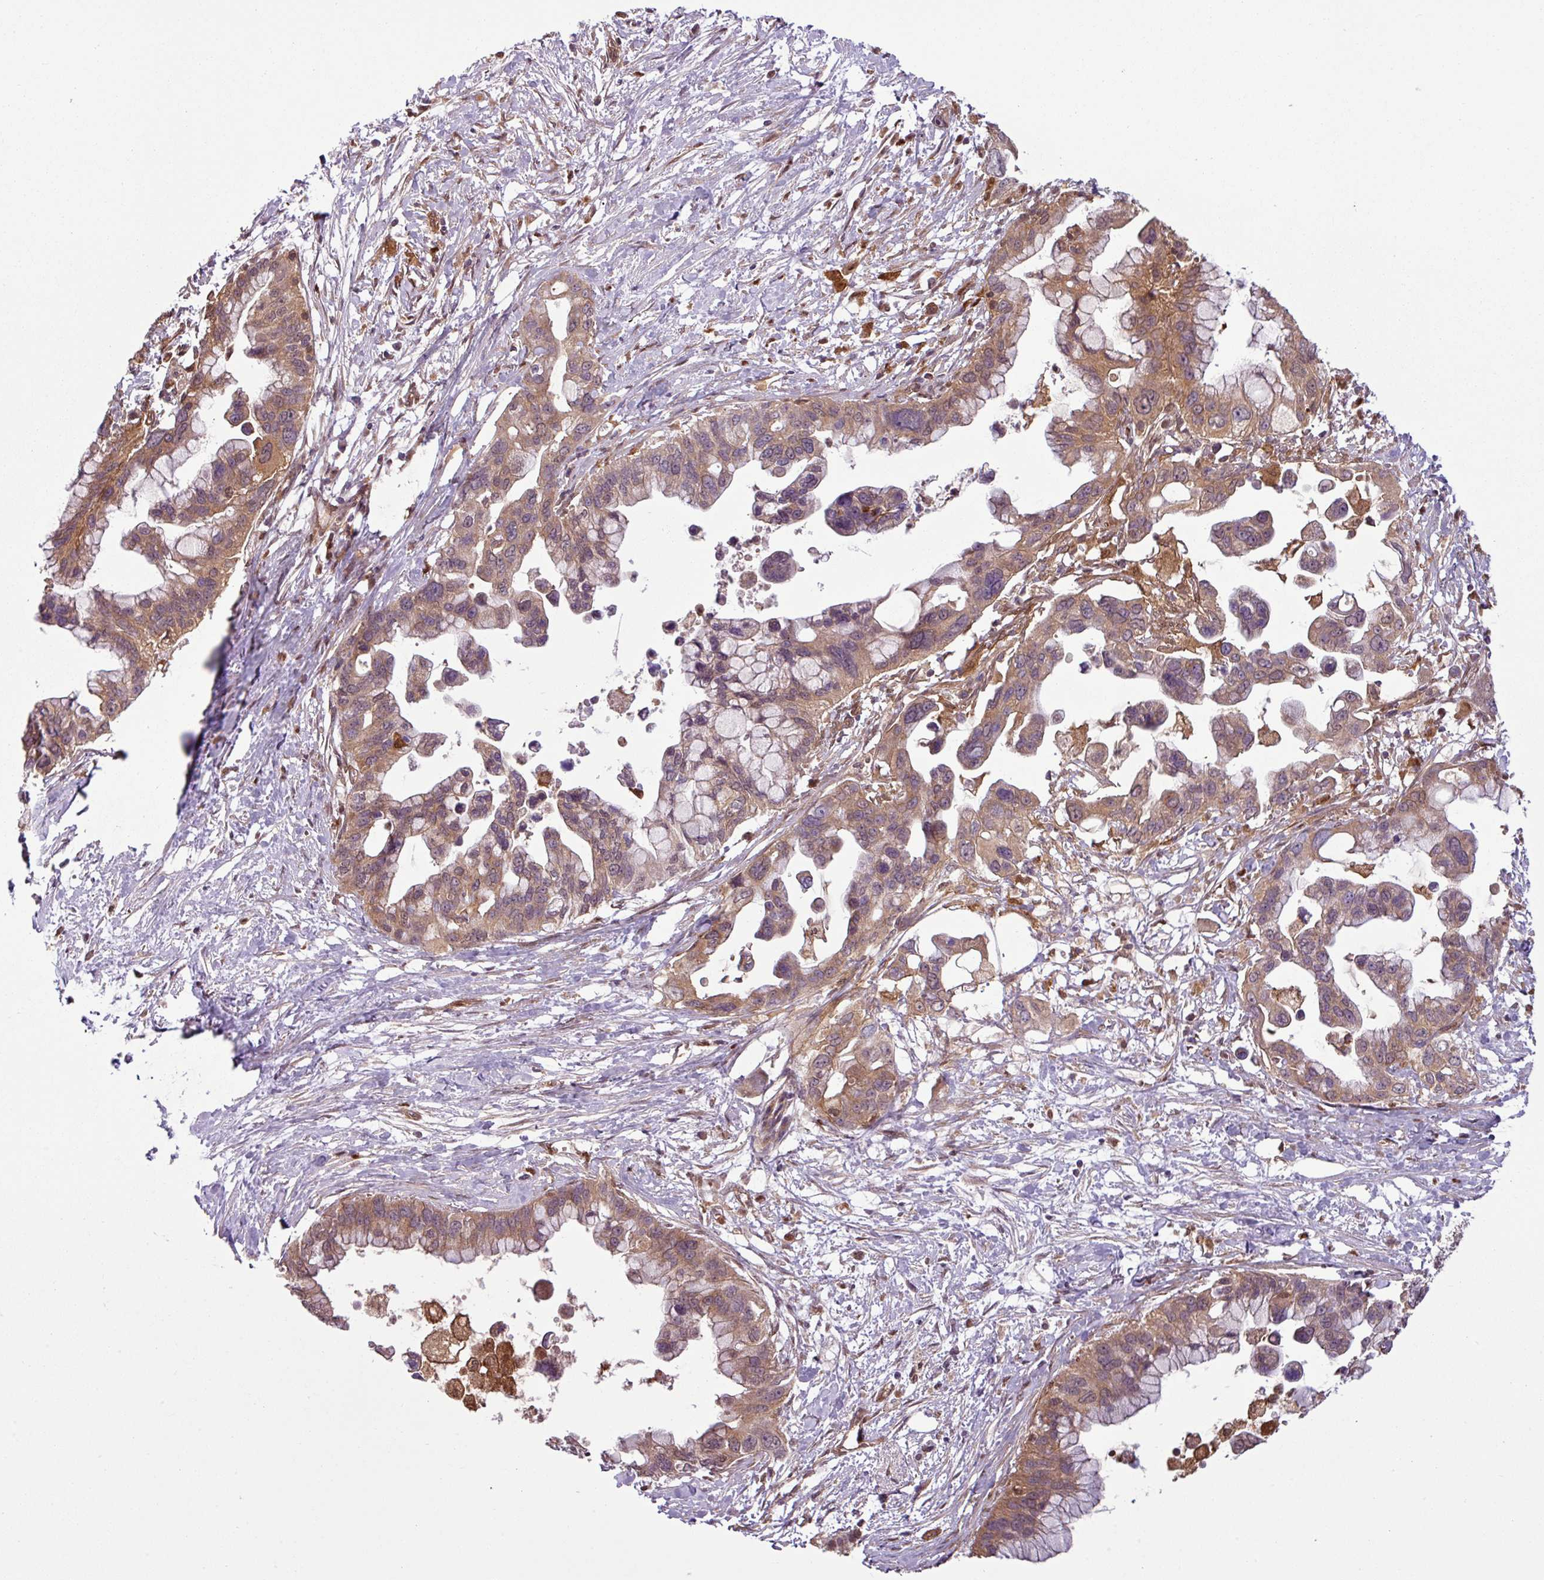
{"staining": {"intensity": "moderate", "quantity": ">75%", "location": "cytoplasmic/membranous"}, "tissue": "pancreatic cancer", "cell_type": "Tumor cells", "image_type": "cancer", "snomed": [{"axis": "morphology", "description": "Adenocarcinoma, NOS"}, {"axis": "topography", "description": "Pancreas"}], "caption": "IHC photomicrograph of human pancreatic adenocarcinoma stained for a protein (brown), which demonstrates medium levels of moderate cytoplasmic/membranous expression in about >75% of tumor cells.", "gene": "SH3BGRL", "patient": {"sex": "female", "age": 83}}